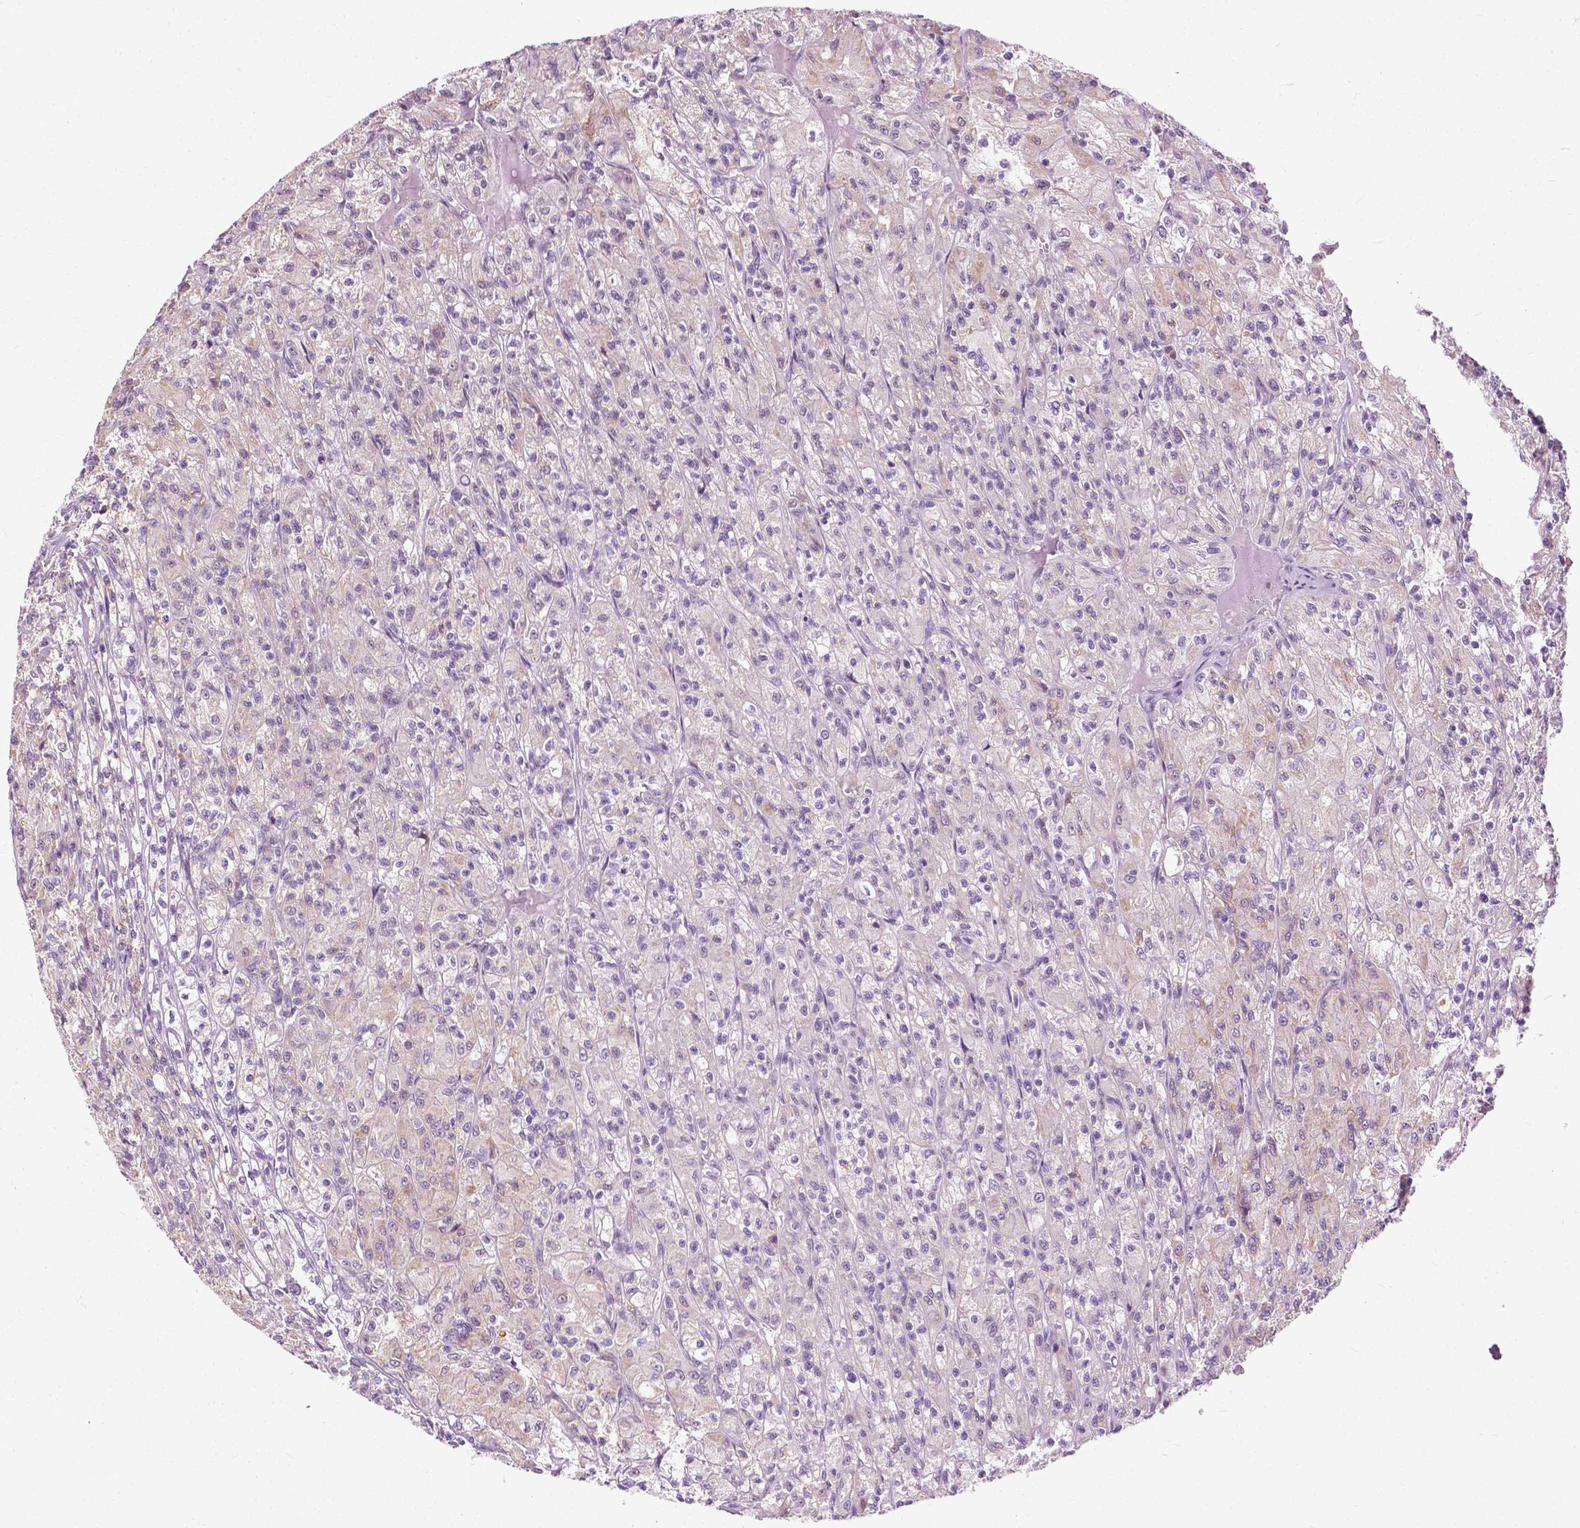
{"staining": {"intensity": "negative", "quantity": "none", "location": "none"}, "tissue": "renal cancer", "cell_type": "Tumor cells", "image_type": "cancer", "snomed": [{"axis": "morphology", "description": "Adenocarcinoma, NOS"}, {"axis": "topography", "description": "Kidney"}], "caption": "This is an IHC photomicrograph of human adenocarcinoma (renal). There is no staining in tumor cells.", "gene": "TTC9B", "patient": {"sex": "female", "age": 70}}